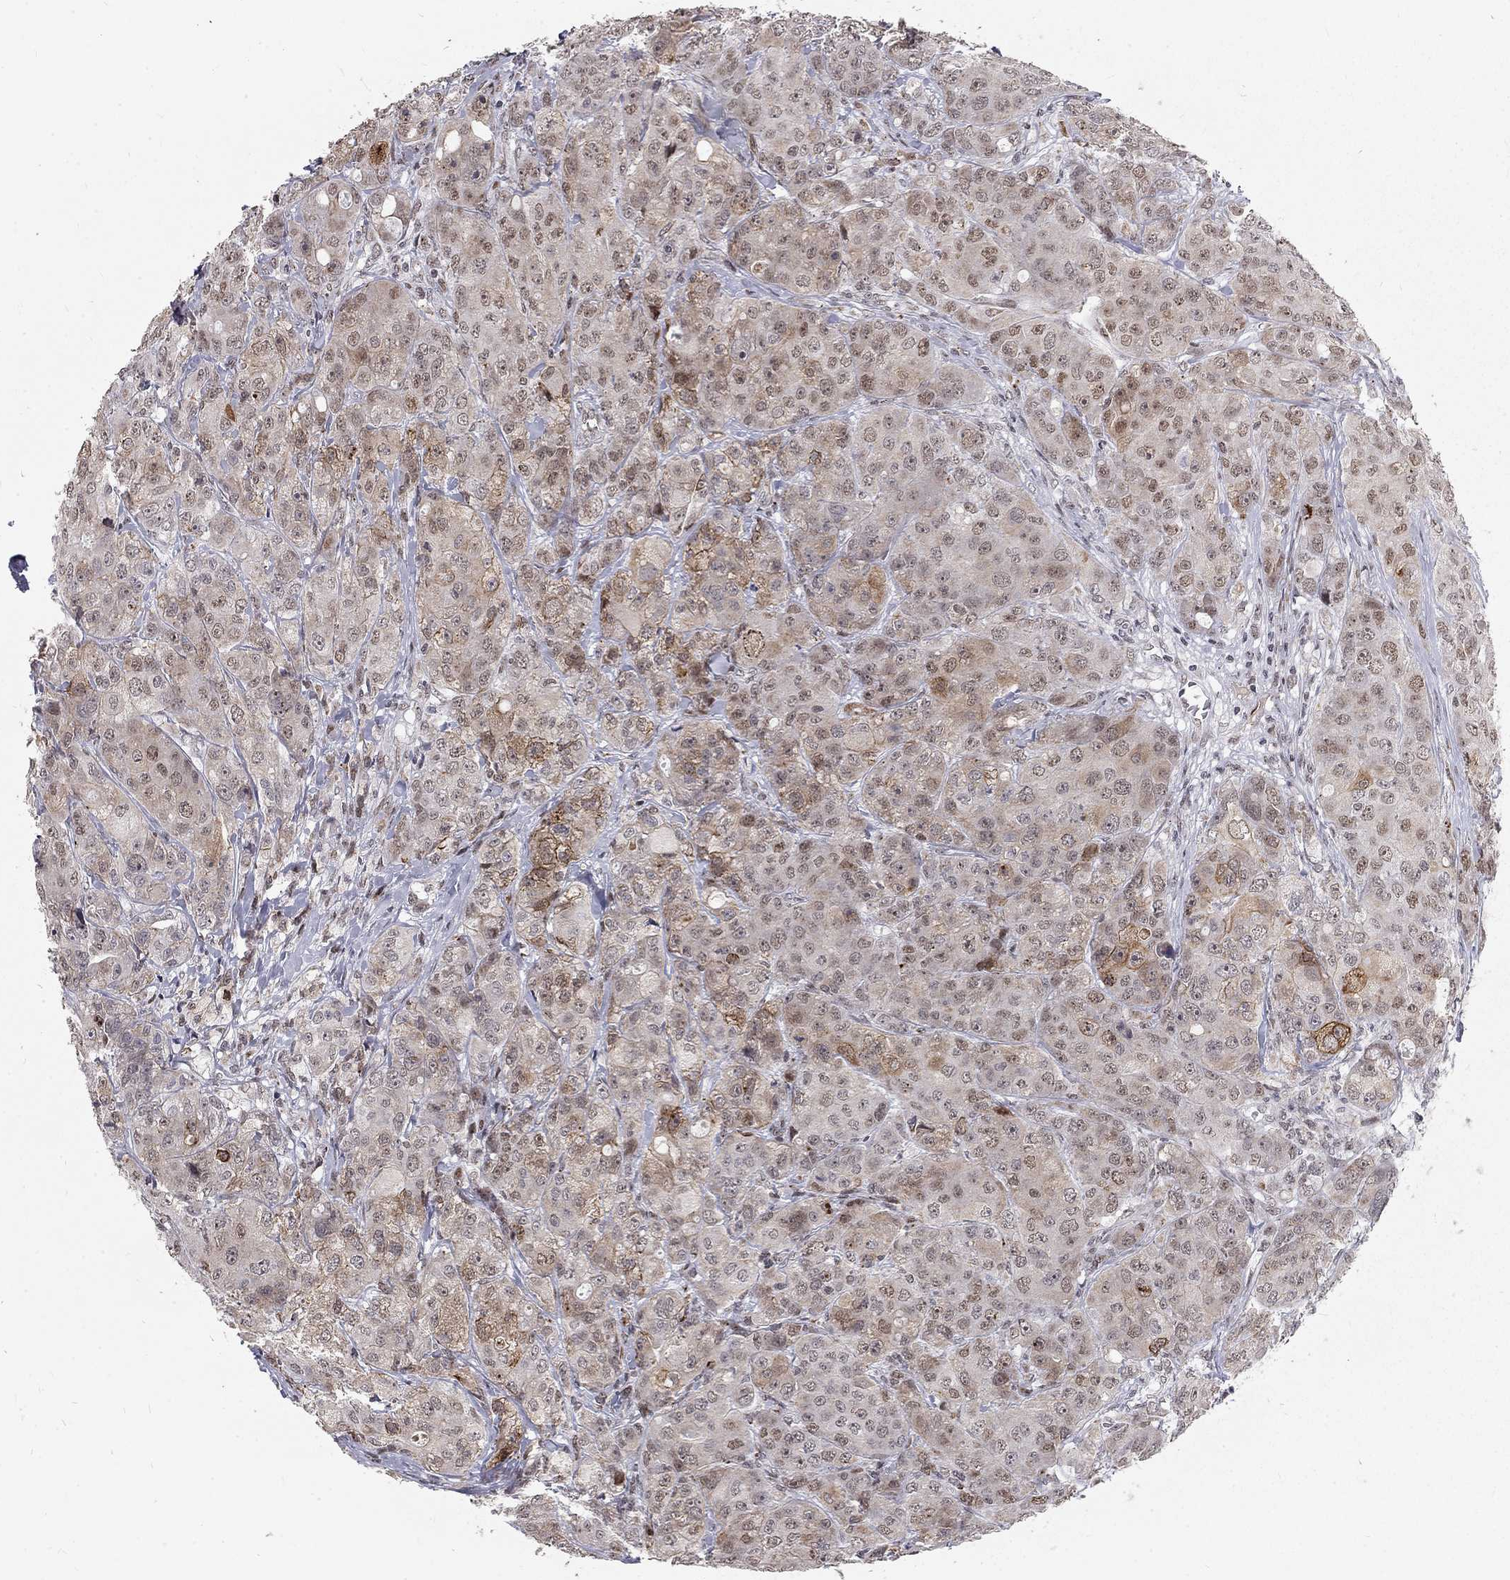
{"staining": {"intensity": "moderate", "quantity": "<25%", "location": "nuclear"}, "tissue": "breast cancer", "cell_type": "Tumor cells", "image_type": "cancer", "snomed": [{"axis": "morphology", "description": "Duct carcinoma"}, {"axis": "topography", "description": "Breast"}], "caption": "Human breast invasive ductal carcinoma stained for a protein (brown) demonstrates moderate nuclear positive staining in about <25% of tumor cells.", "gene": "TCEAL1", "patient": {"sex": "female", "age": 43}}